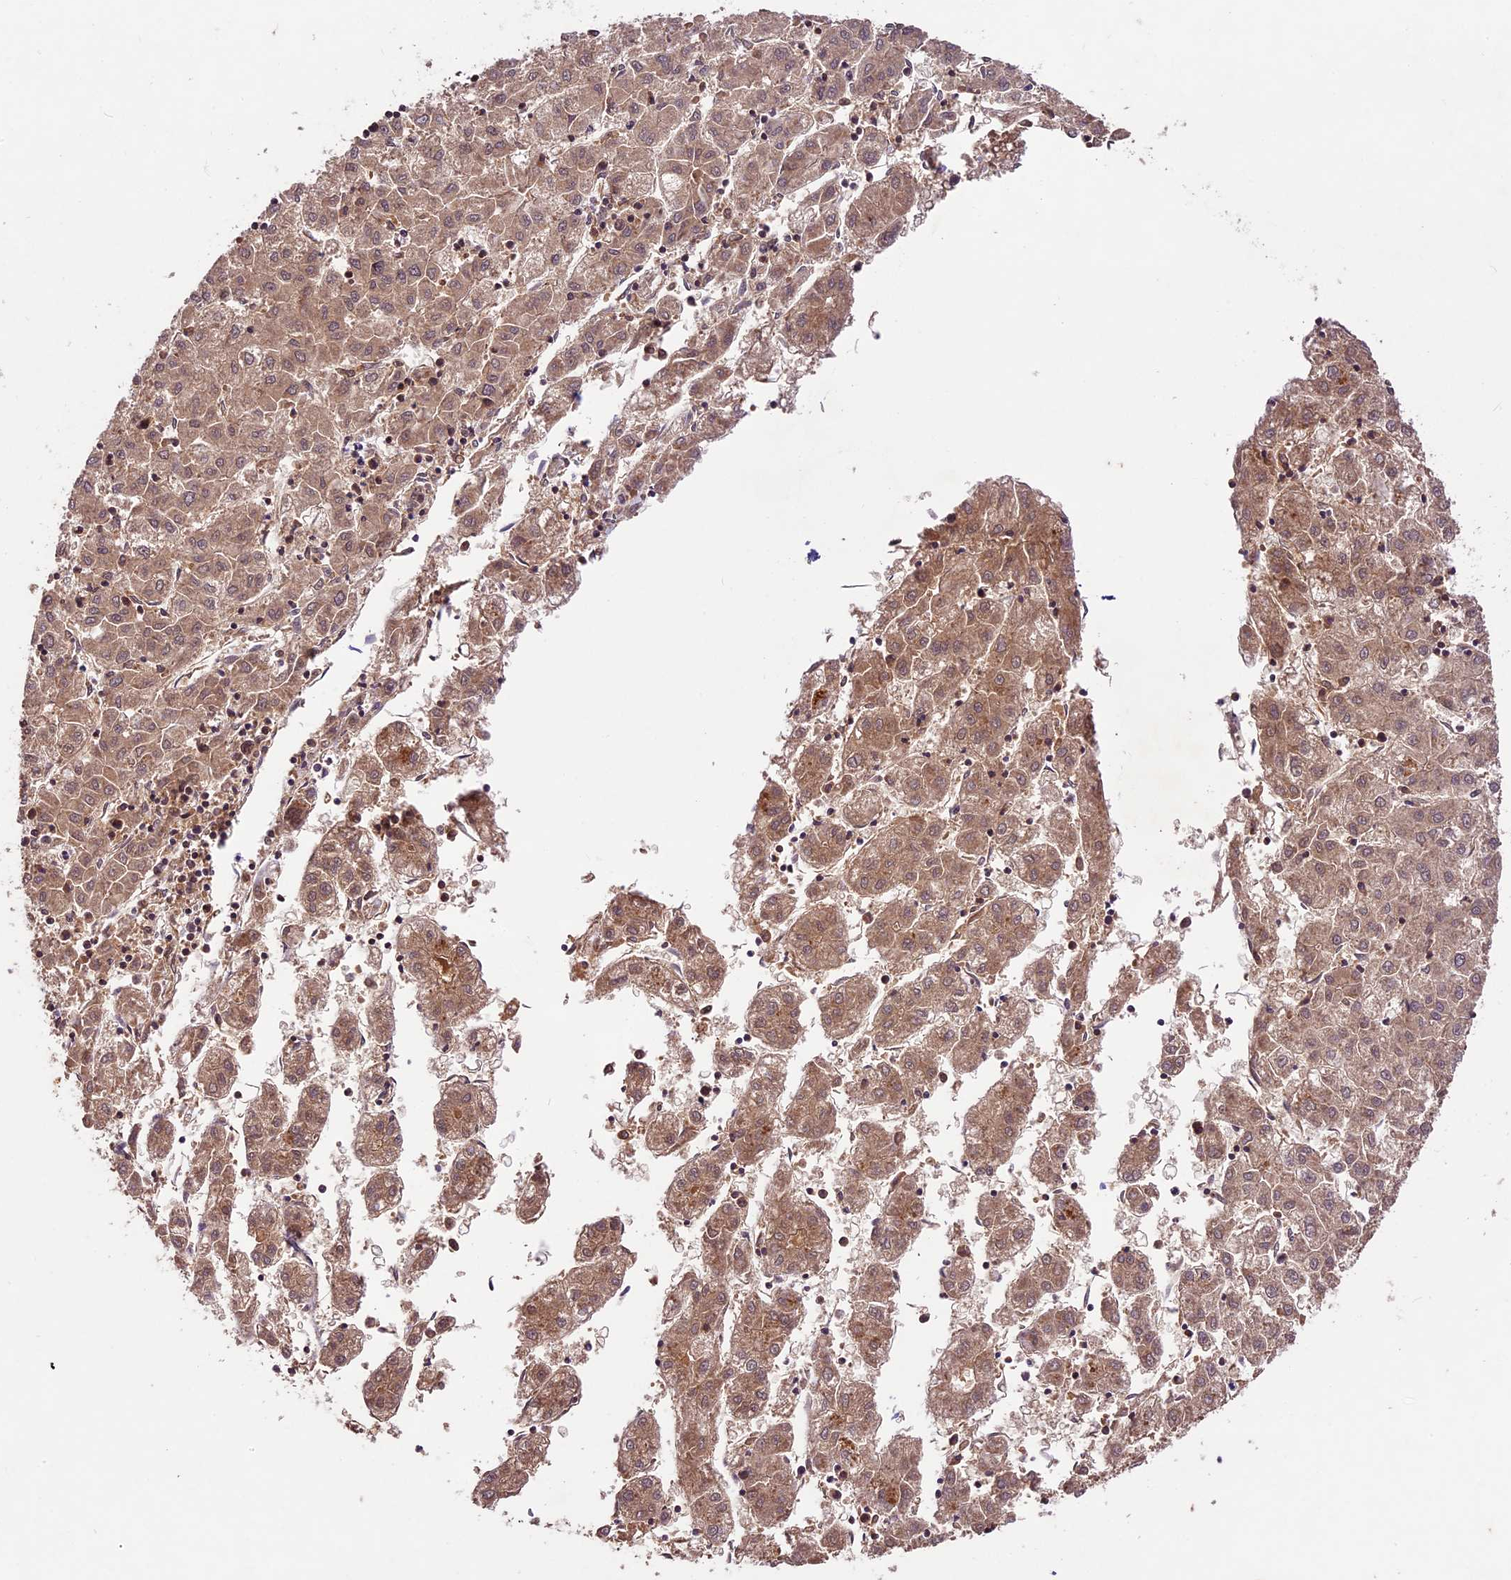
{"staining": {"intensity": "moderate", "quantity": ">75%", "location": "cytoplasmic/membranous"}, "tissue": "liver cancer", "cell_type": "Tumor cells", "image_type": "cancer", "snomed": [{"axis": "morphology", "description": "Carcinoma, Hepatocellular, NOS"}, {"axis": "topography", "description": "Liver"}], "caption": "Protein expression by immunohistochemistry demonstrates moderate cytoplasmic/membranous staining in about >75% of tumor cells in liver cancer. (DAB = brown stain, brightfield microscopy at high magnification).", "gene": "ATP10A", "patient": {"sex": "male", "age": 72}}